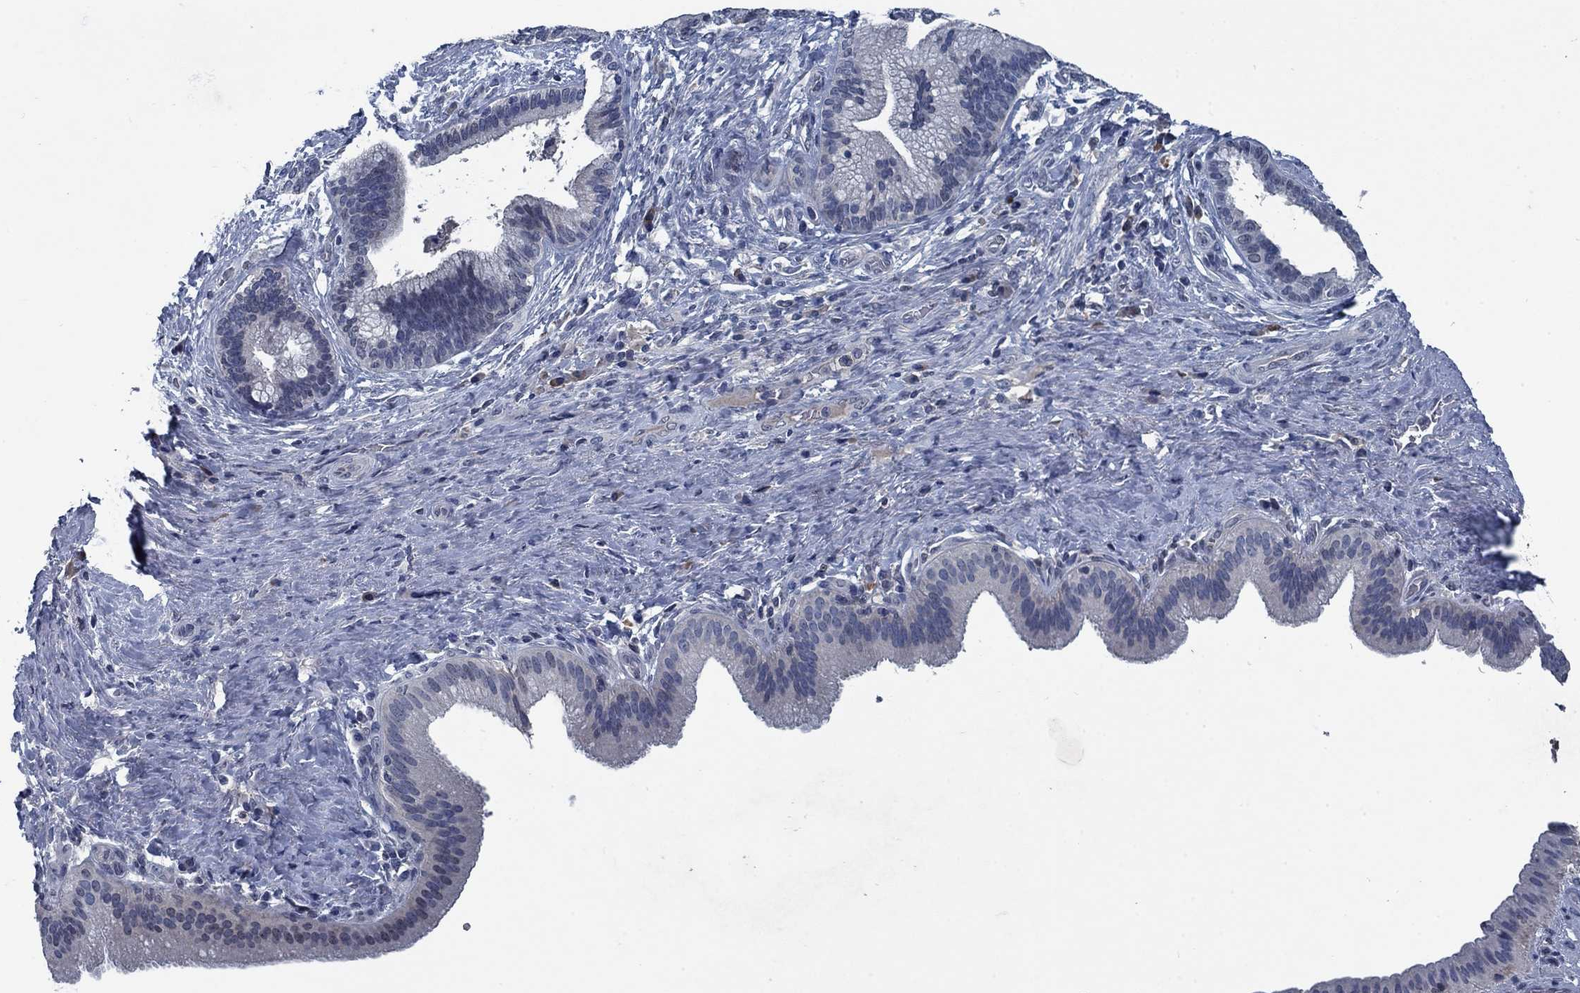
{"staining": {"intensity": "negative", "quantity": "none", "location": "none"}, "tissue": "liver cancer", "cell_type": "Tumor cells", "image_type": "cancer", "snomed": [{"axis": "morphology", "description": "Cholangiocarcinoma"}, {"axis": "topography", "description": "Liver"}], "caption": "A high-resolution histopathology image shows IHC staining of cholangiocarcinoma (liver), which demonstrates no significant staining in tumor cells. Brightfield microscopy of immunohistochemistry stained with DAB (brown) and hematoxylin (blue), captured at high magnification.", "gene": "PNMA8A", "patient": {"sex": "female", "age": 73}}